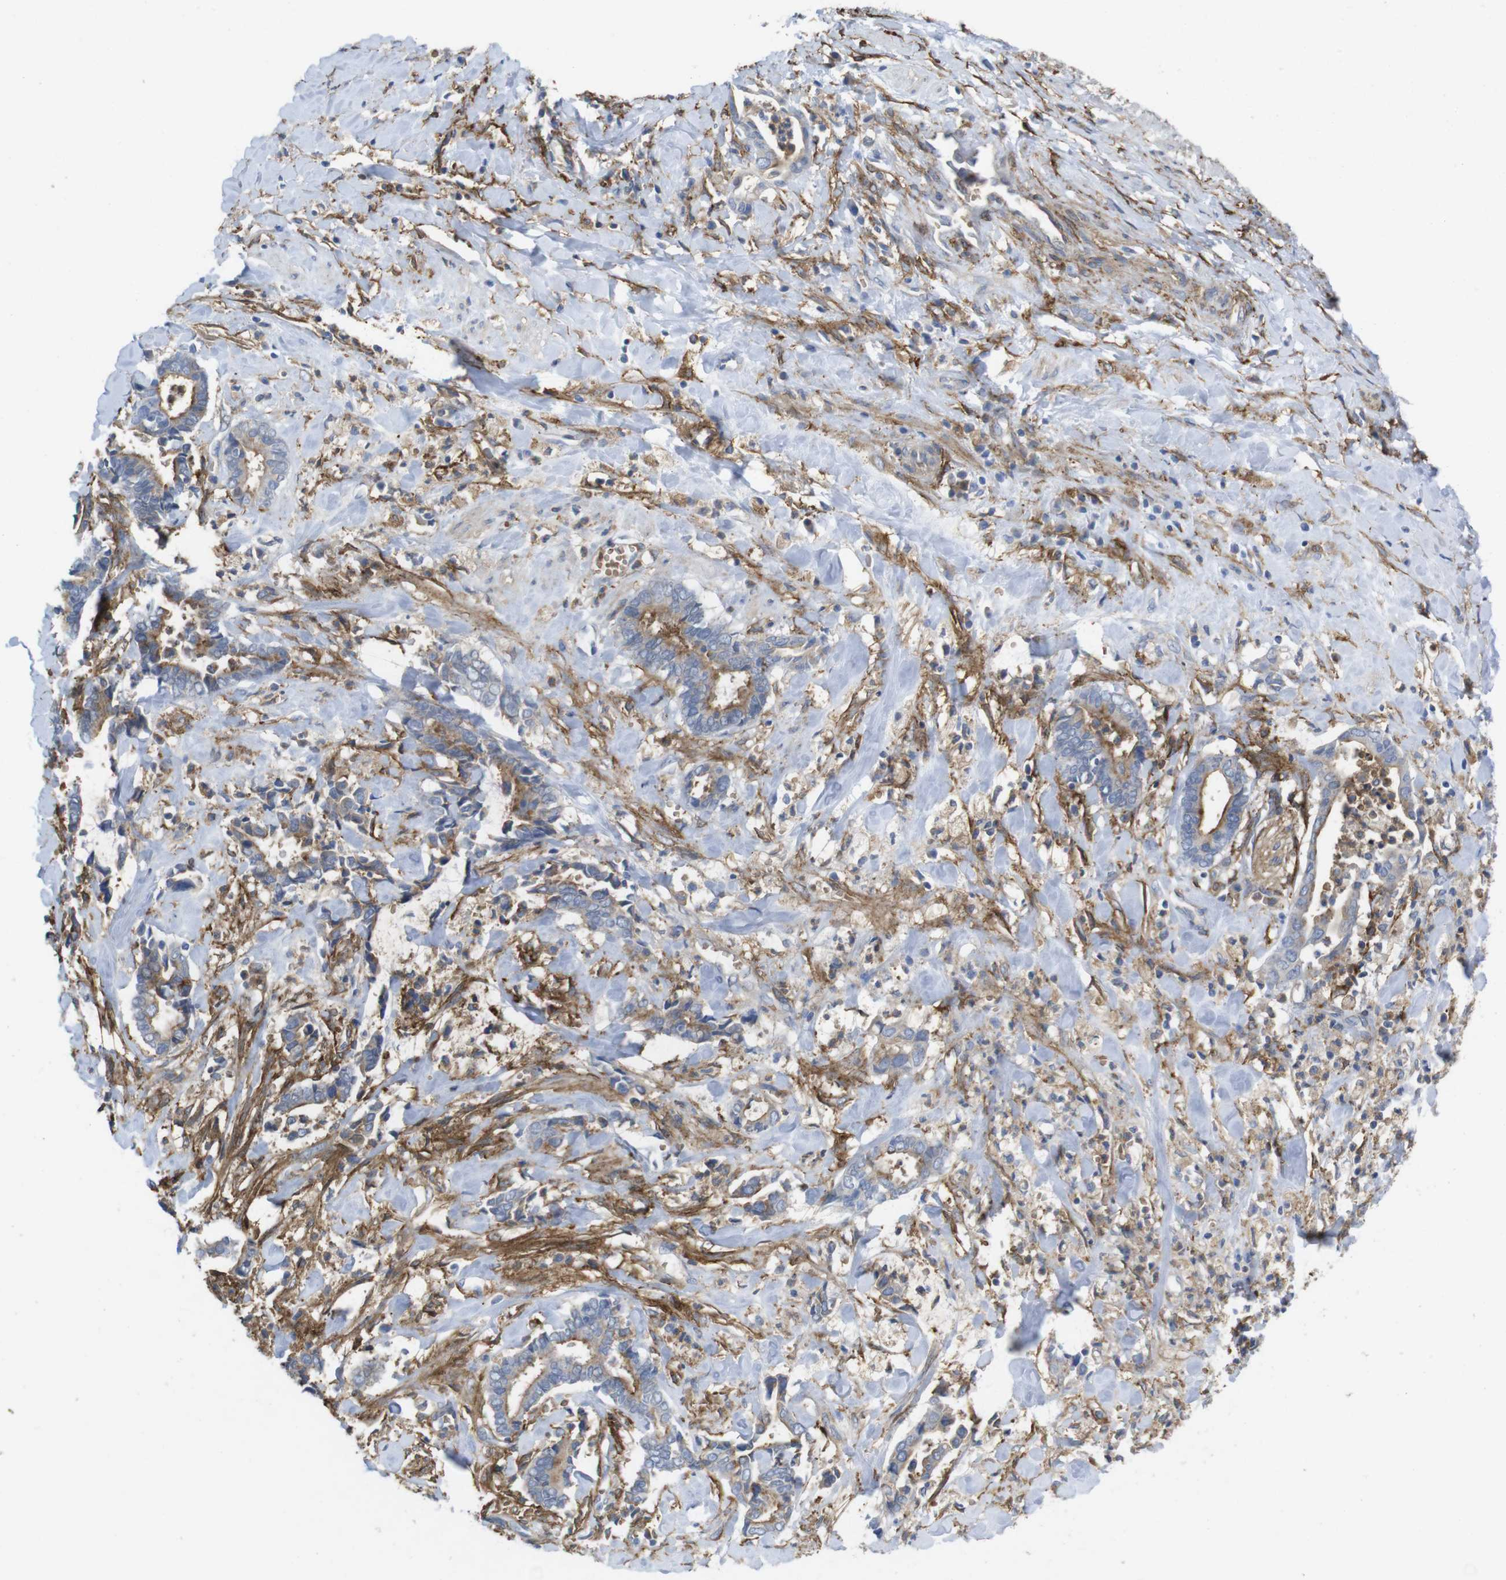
{"staining": {"intensity": "moderate", "quantity": "25%-75%", "location": "cytoplasmic/membranous"}, "tissue": "cervical cancer", "cell_type": "Tumor cells", "image_type": "cancer", "snomed": [{"axis": "morphology", "description": "Adenocarcinoma, NOS"}, {"axis": "topography", "description": "Cervix"}], "caption": "Protein positivity by IHC exhibits moderate cytoplasmic/membranous positivity in approximately 25%-75% of tumor cells in cervical adenocarcinoma. The protein of interest is stained brown, and the nuclei are stained in blue (DAB IHC with brightfield microscopy, high magnification).", "gene": "CYBRD1", "patient": {"sex": "female", "age": 44}}